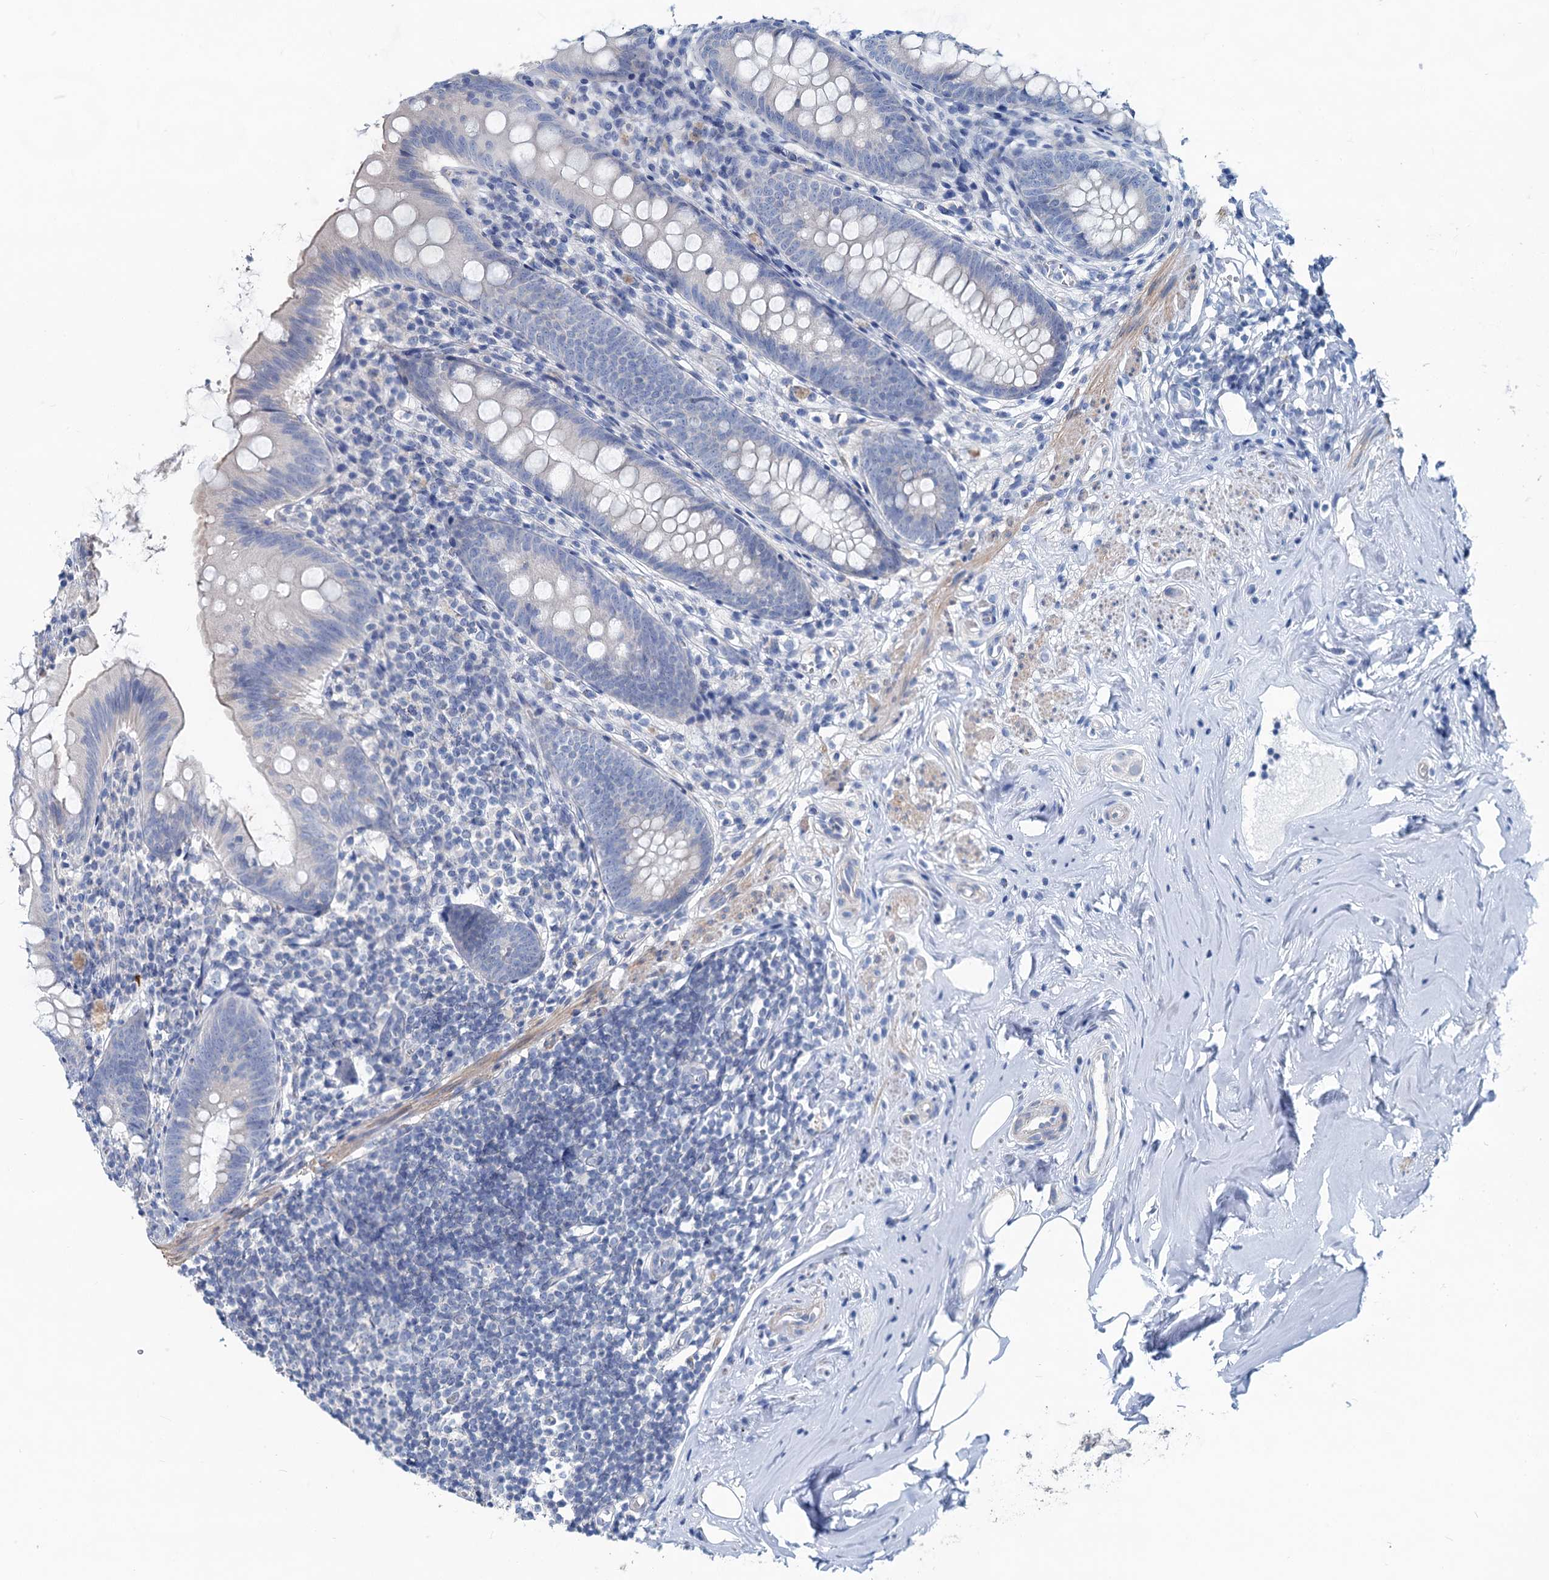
{"staining": {"intensity": "negative", "quantity": "none", "location": "none"}, "tissue": "appendix", "cell_type": "Glandular cells", "image_type": "normal", "snomed": [{"axis": "morphology", "description": "Normal tissue, NOS"}, {"axis": "topography", "description": "Appendix"}], "caption": "This photomicrograph is of normal appendix stained with immunohistochemistry to label a protein in brown with the nuclei are counter-stained blue. There is no staining in glandular cells.", "gene": "SLC1A3", "patient": {"sex": "female", "age": 51}}